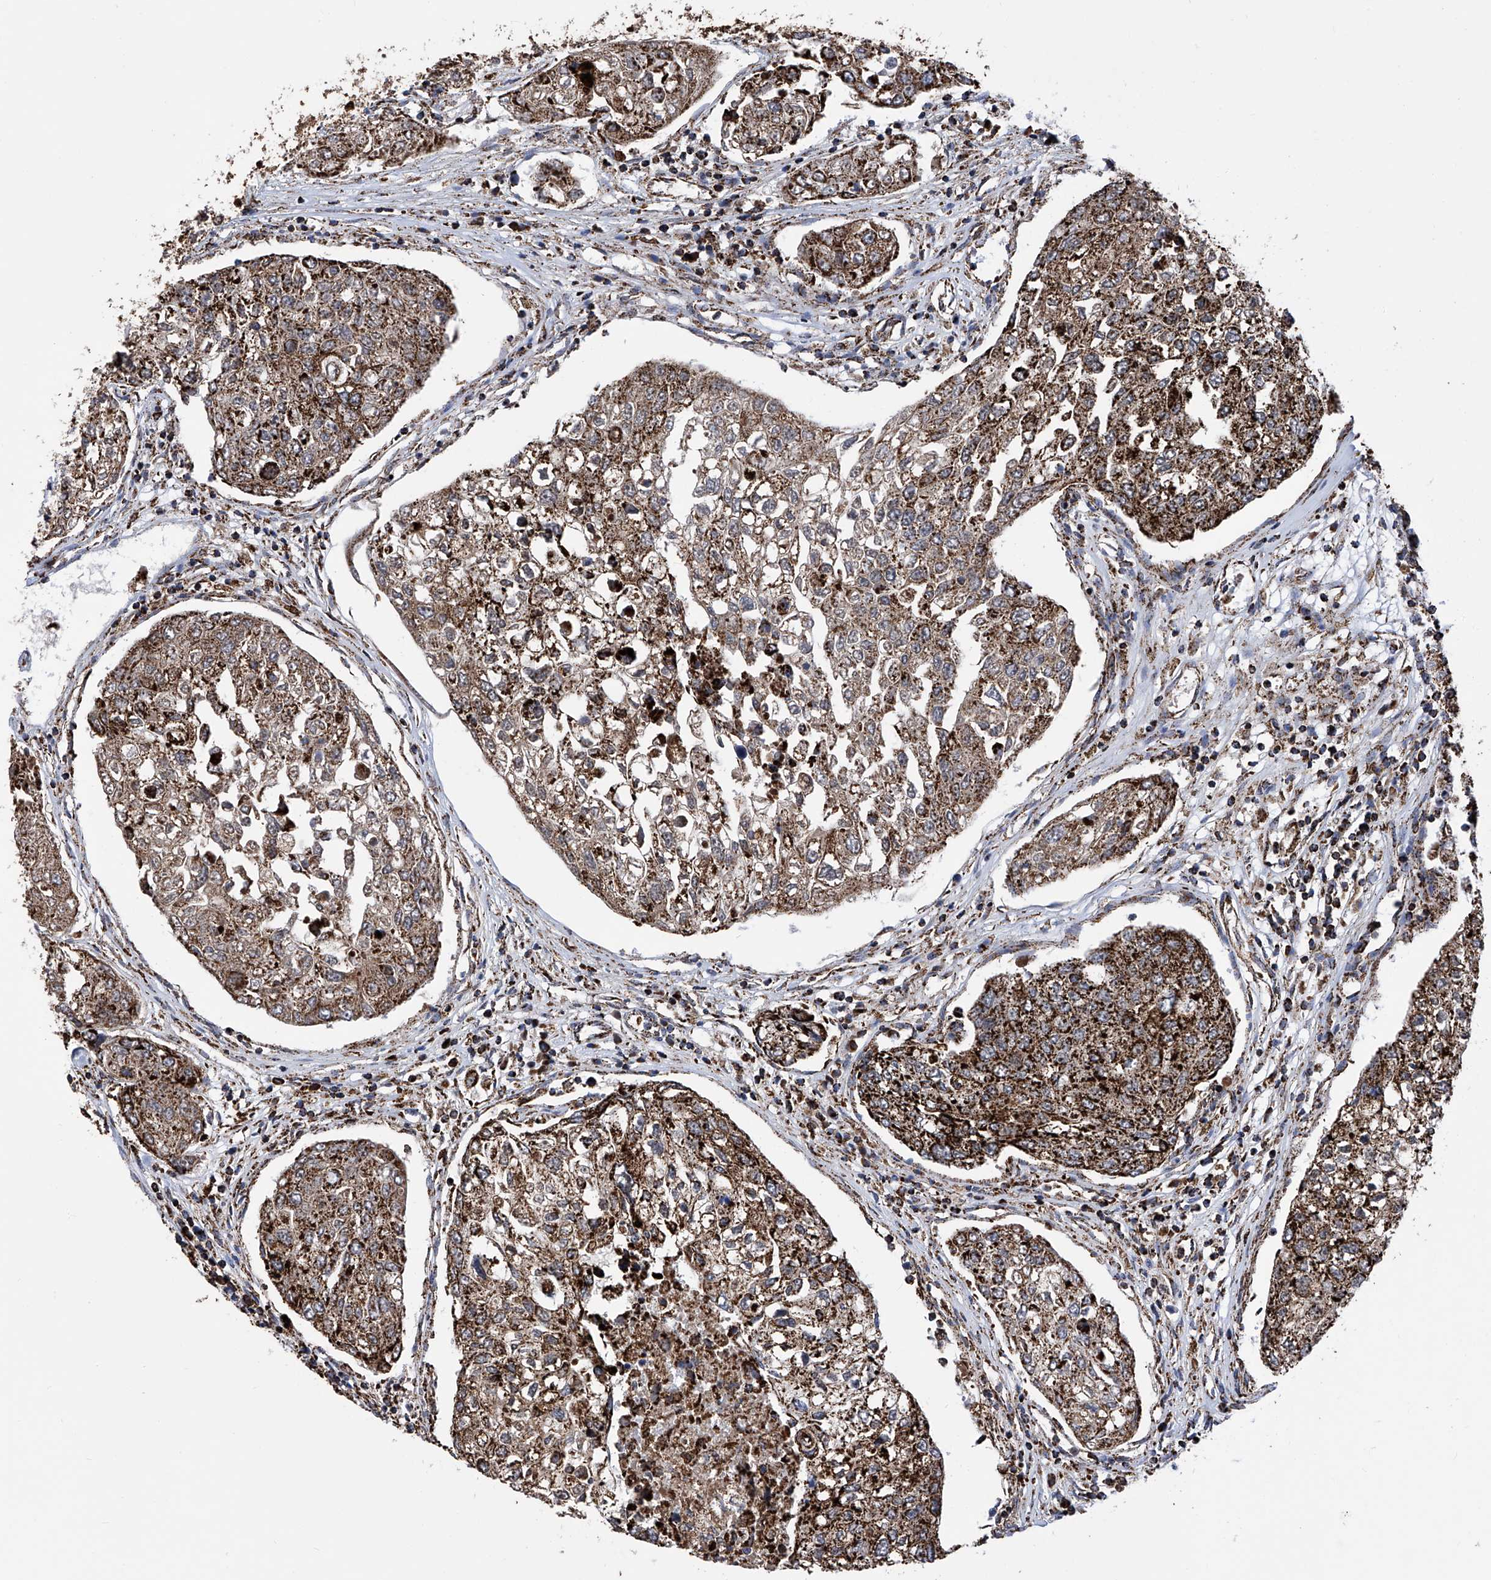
{"staining": {"intensity": "strong", "quantity": ">75%", "location": "cytoplasmic/membranous"}, "tissue": "urothelial cancer", "cell_type": "Tumor cells", "image_type": "cancer", "snomed": [{"axis": "morphology", "description": "Urothelial carcinoma, High grade"}, {"axis": "topography", "description": "Lymph node"}, {"axis": "topography", "description": "Urinary bladder"}], "caption": "An IHC histopathology image of tumor tissue is shown. Protein staining in brown highlights strong cytoplasmic/membranous positivity in urothelial cancer within tumor cells.", "gene": "ATP5PF", "patient": {"sex": "male", "age": 51}}